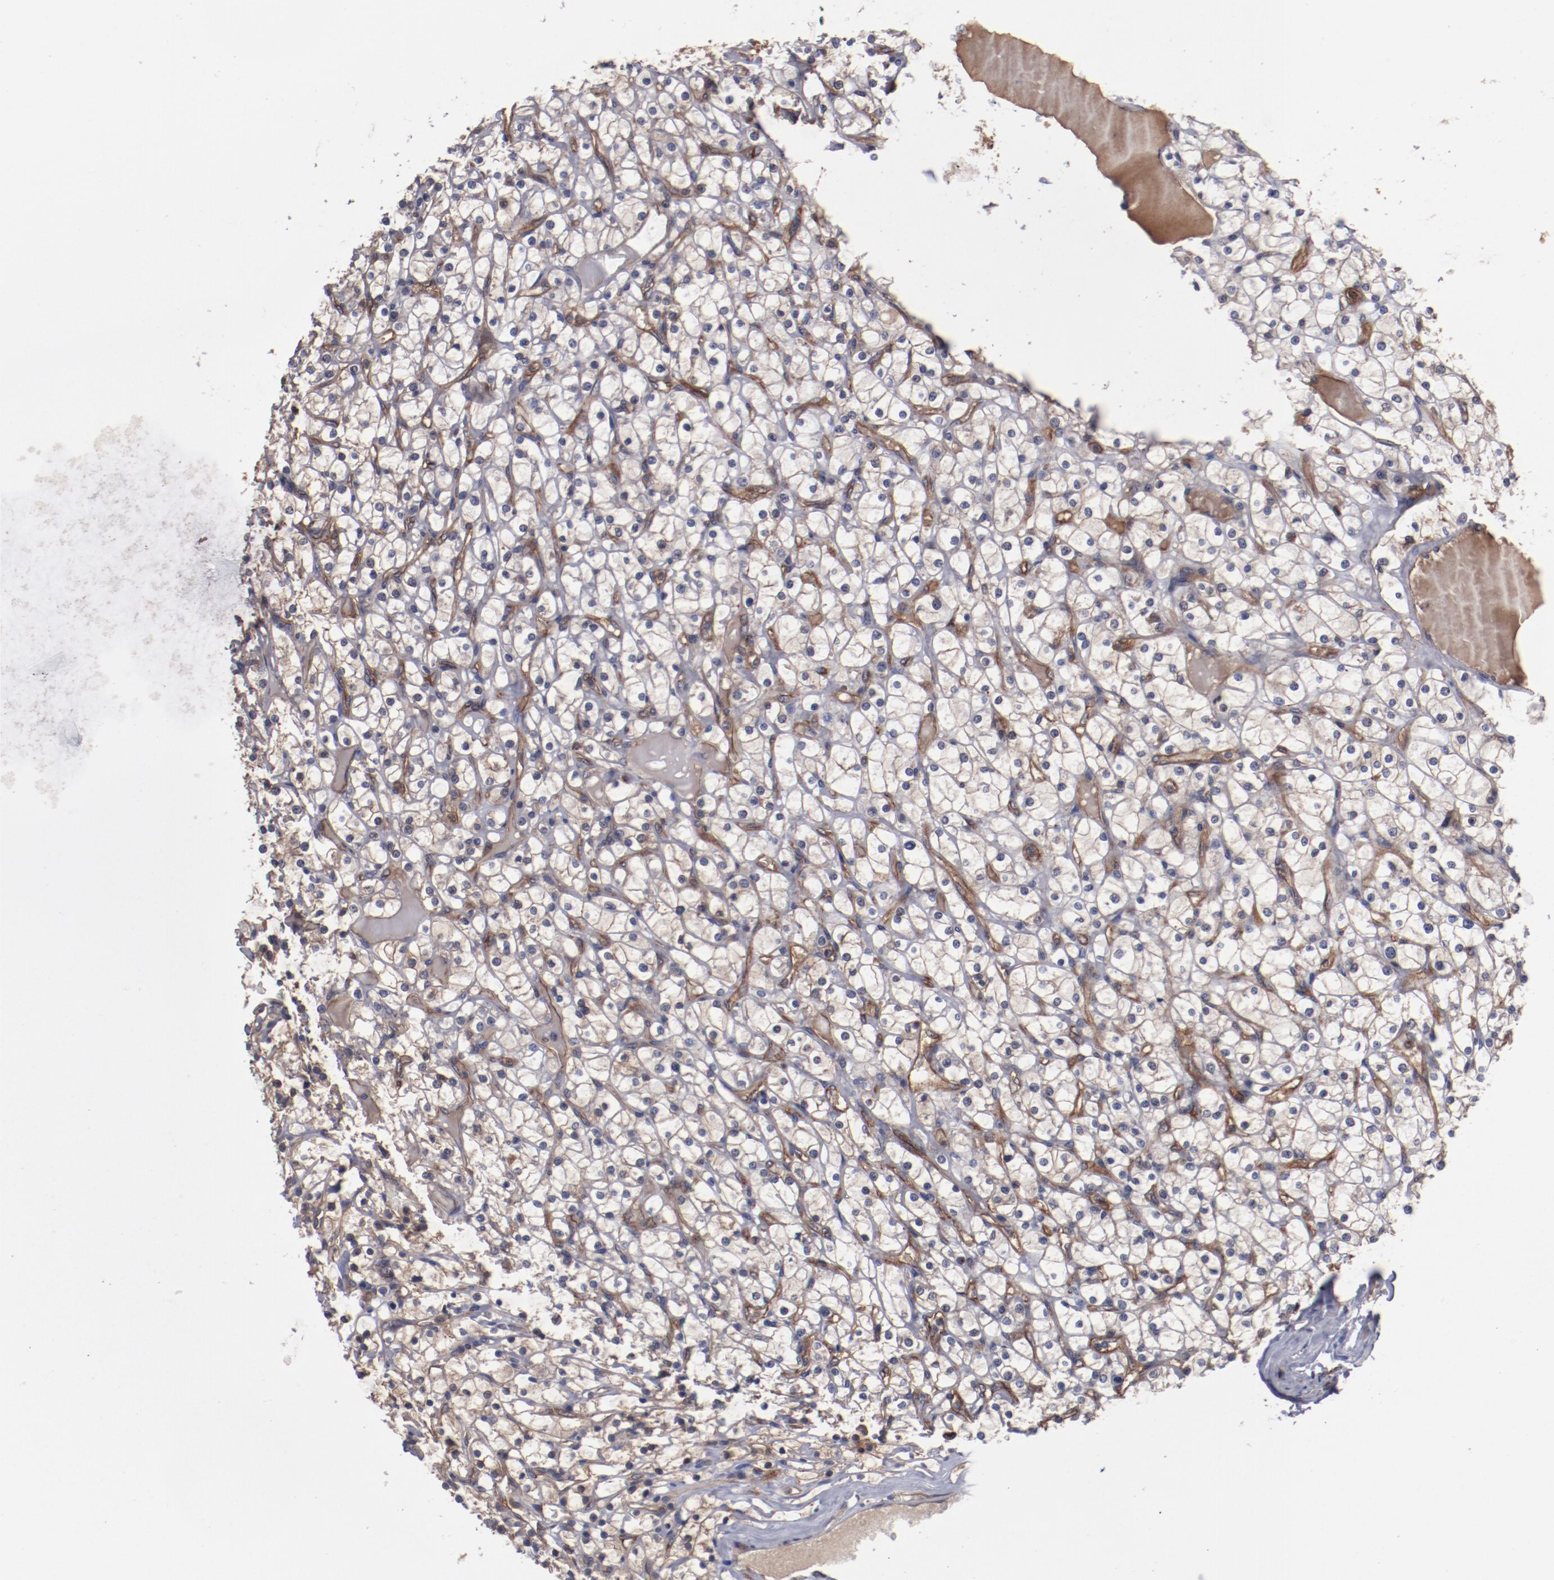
{"staining": {"intensity": "moderate", "quantity": "25%-75%", "location": "cytoplasmic/membranous"}, "tissue": "renal cancer", "cell_type": "Tumor cells", "image_type": "cancer", "snomed": [{"axis": "morphology", "description": "Adenocarcinoma, NOS"}, {"axis": "topography", "description": "Kidney"}], "caption": "High-power microscopy captured an IHC photomicrograph of adenocarcinoma (renal), revealing moderate cytoplasmic/membranous expression in approximately 25%-75% of tumor cells.", "gene": "DNAAF2", "patient": {"sex": "female", "age": 73}}